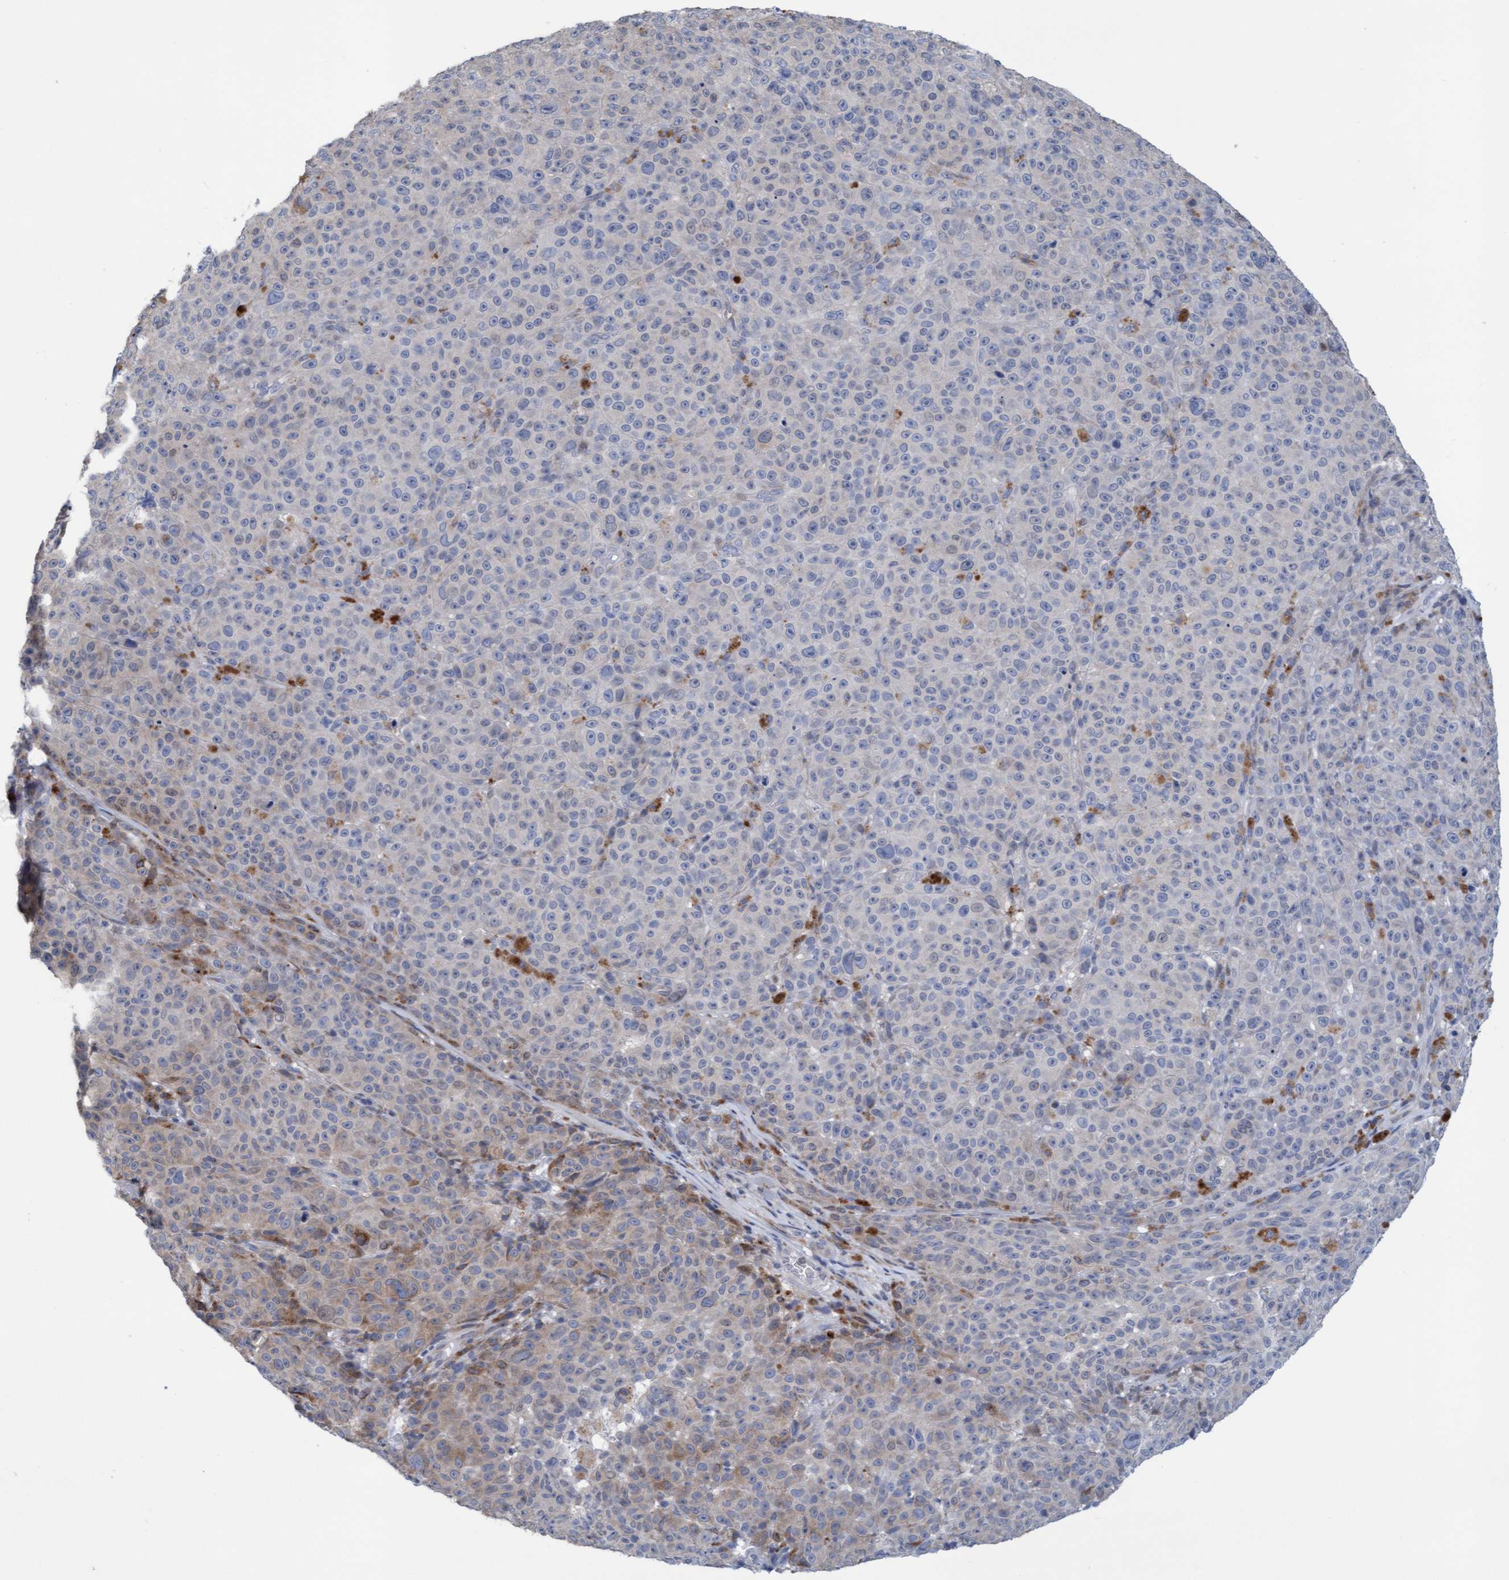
{"staining": {"intensity": "negative", "quantity": "none", "location": "none"}, "tissue": "melanoma", "cell_type": "Tumor cells", "image_type": "cancer", "snomed": [{"axis": "morphology", "description": "Malignant melanoma, NOS"}, {"axis": "topography", "description": "Skin"}], "caption": "DAB (3,3'-diaminobenzidine) immunohistochemical staining of melanoma exhibits no significant staining in tumor cells. (Stains: DAB (3,3'-diaminobenzidine) immunohistochemistry with hematoxylin counter stain, Microscopy: brightfield microscopy at high magnification).", "gene": "SLC28A3", "patient": {"sex": "female", "age": 82}}